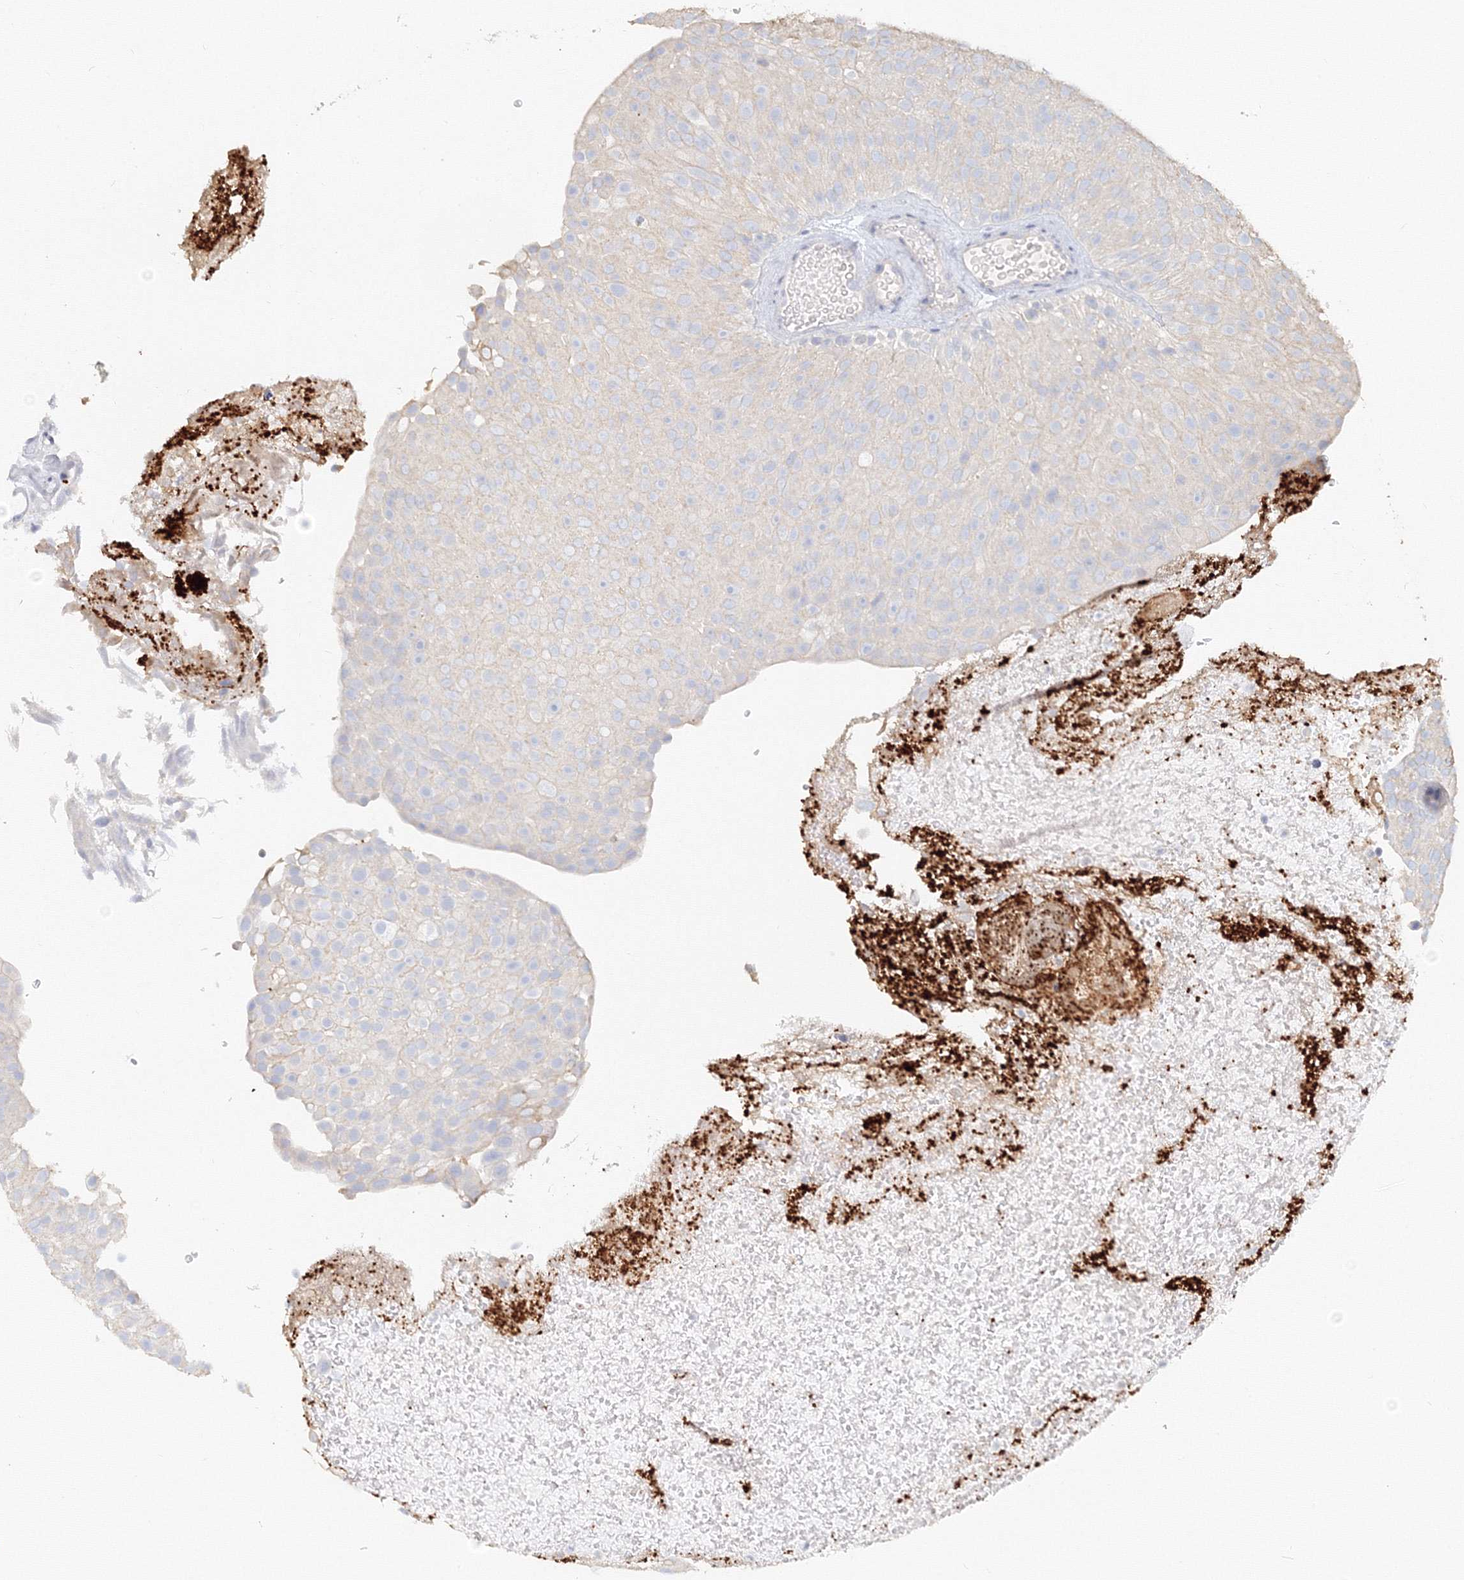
{"staining": {"intensity": "negative", "quantity": "none", "location": "none"}, "tissue": "urothelial cancer", "cell_type": "Tumor cells", "image_type": "cancer", "snomed": [{"axis": "morphology", "description": "Urothelial carcinoma, Low grade"}, {"axis": "topography", "description": "Urinary bladder"}], "caption": "IHC of human low-grade urothelial carcinoma reveals no staining in tumor cells. (Immunohistochemistry (ihc), brightfield microscopy, high magnification).", "gene": "MMRN1", "patient": {"sex": "male", "age": 78}}